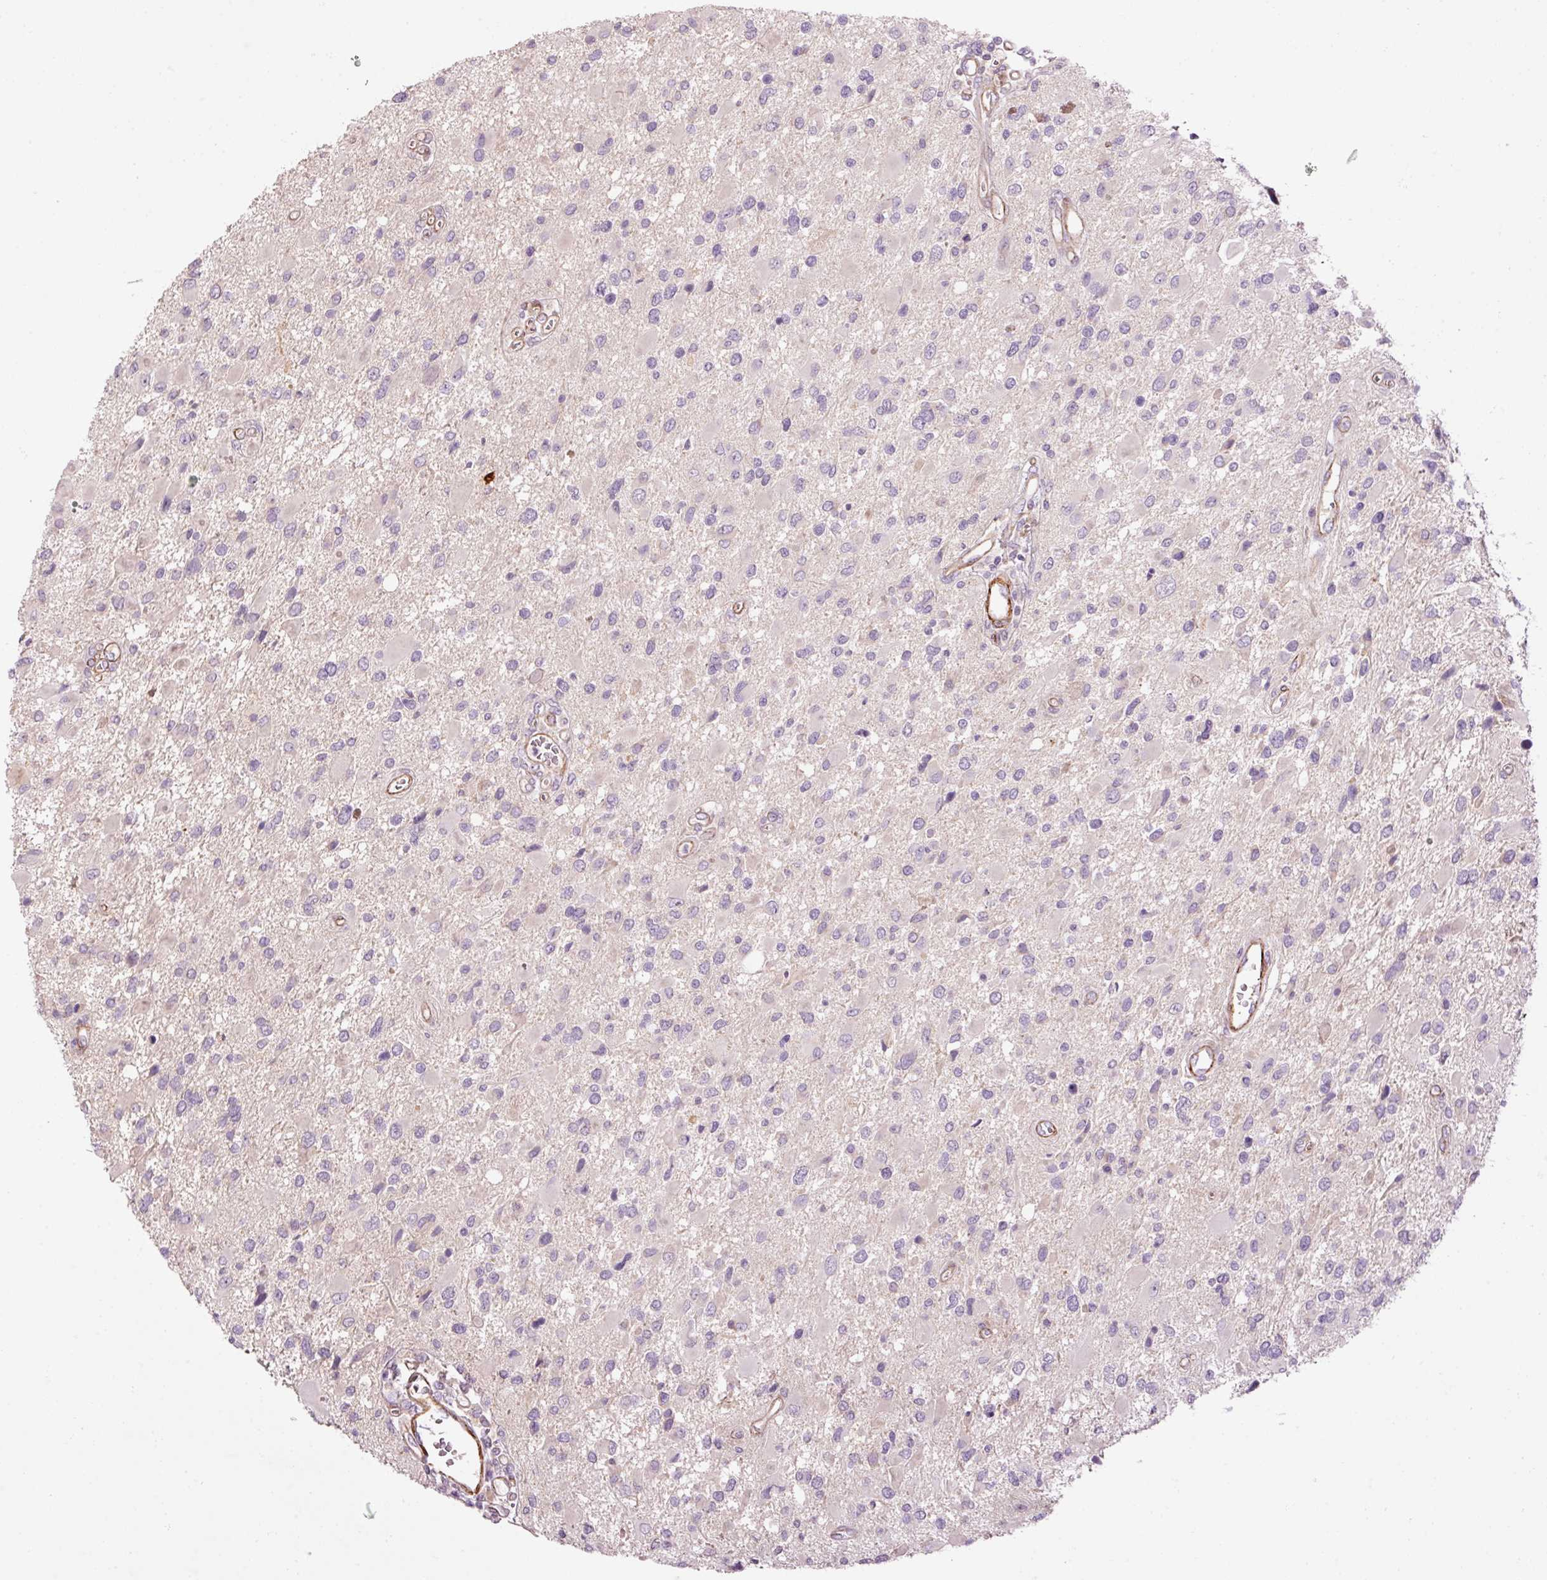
{"staining": {"intensity": "negative", "quantity": "none", "location": "none"}, "tissue": "glioma", "cell_type": "Tumor cells", "image_type": "cancer", "snomed": [{"axis": "morphology", "description": "Glioma, malignant, High grade"}, {"axis": "topography", "description": "Brain"}], "caption": "A high-resolution photomicrograph shows immunohistochemistry staining of glioma, which reveals no significant staining in tumor cells.", "gene": "ANKRD20A1", "patient": {"sex": "male", "age": 53}}